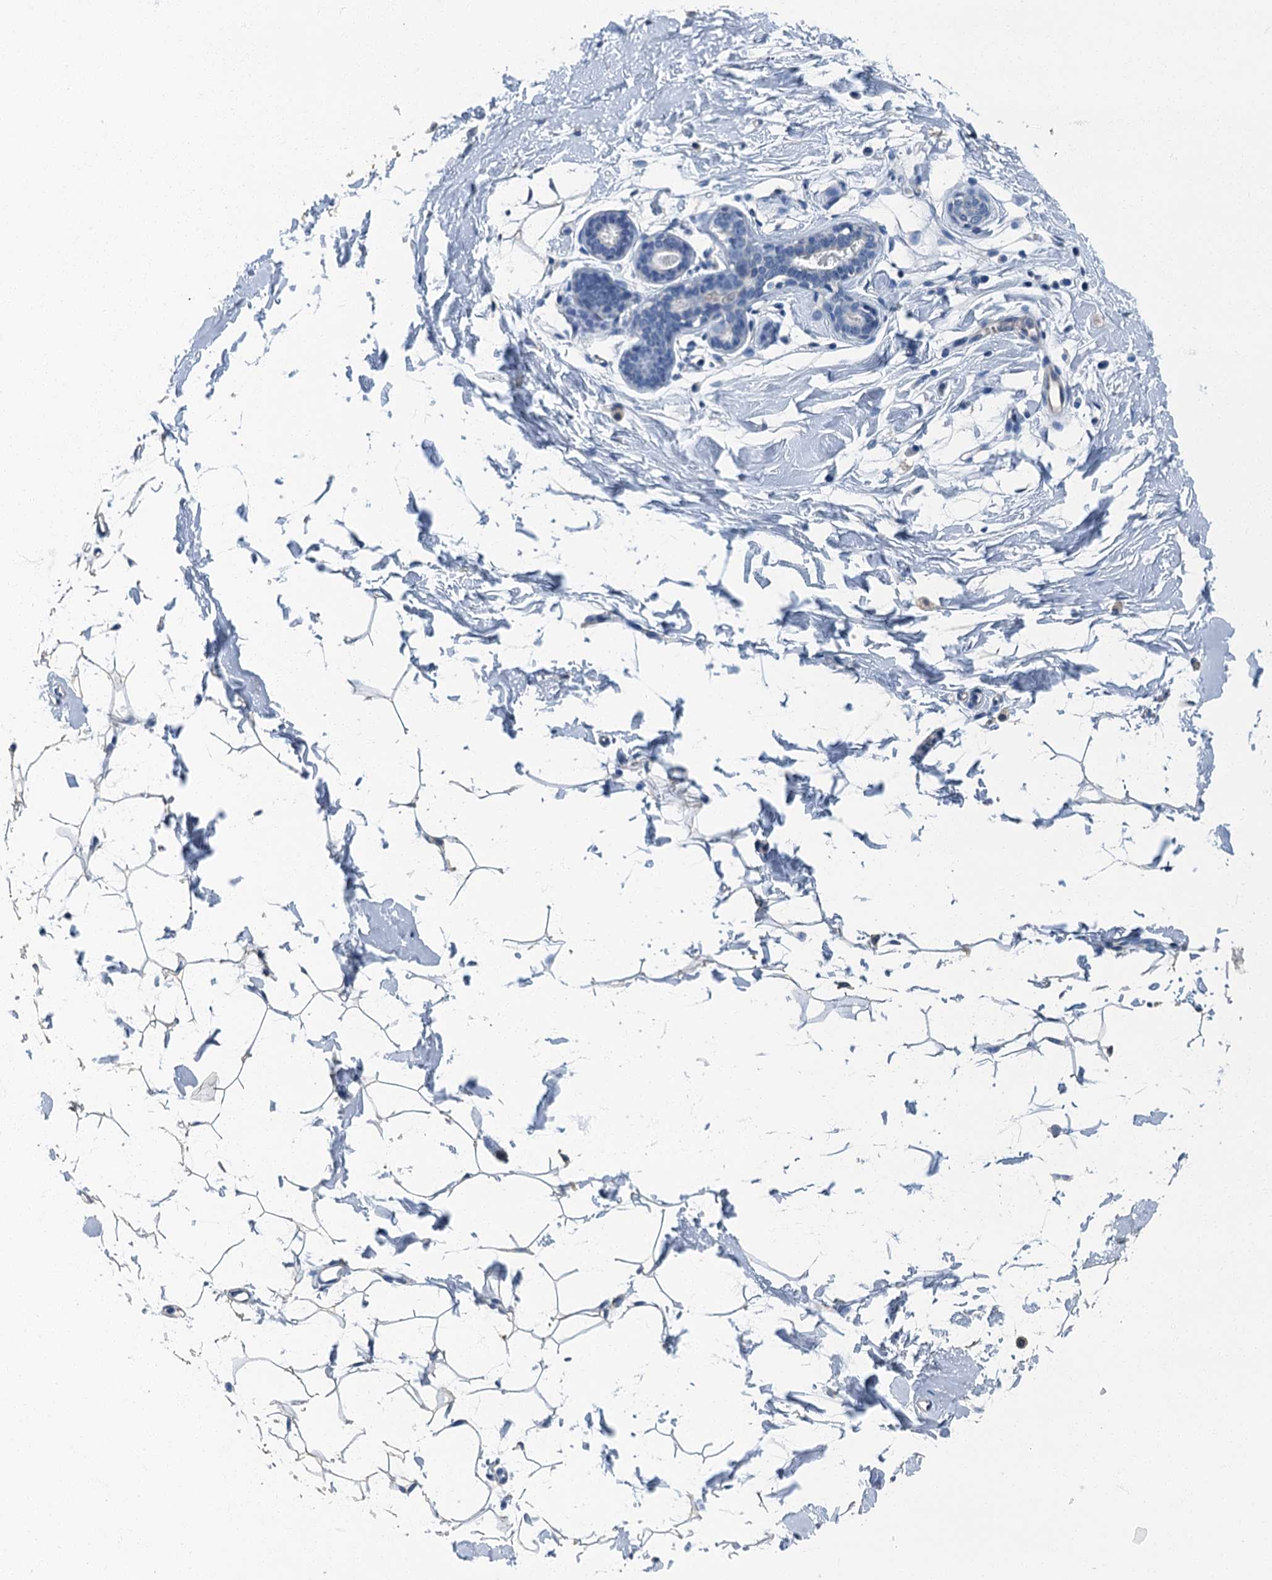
{"staining": {"intensity": "negative", "quantity": "none", "location": "none"}, "tissue": "adipose tissue", "cell_type": "Adipocytes", "image_type": "normal", "snomed": [{"axis": "morphology", "description": "Normal tissue, NOS"}, {"axis": "topography", "description": "Breast"}], "caption": "Immunohistochemical staining of benign adipose tissue reveals no significant positivity in adipocytes.", "gene": "GADL1", "patient": {"sex": "female", "age": 23}}